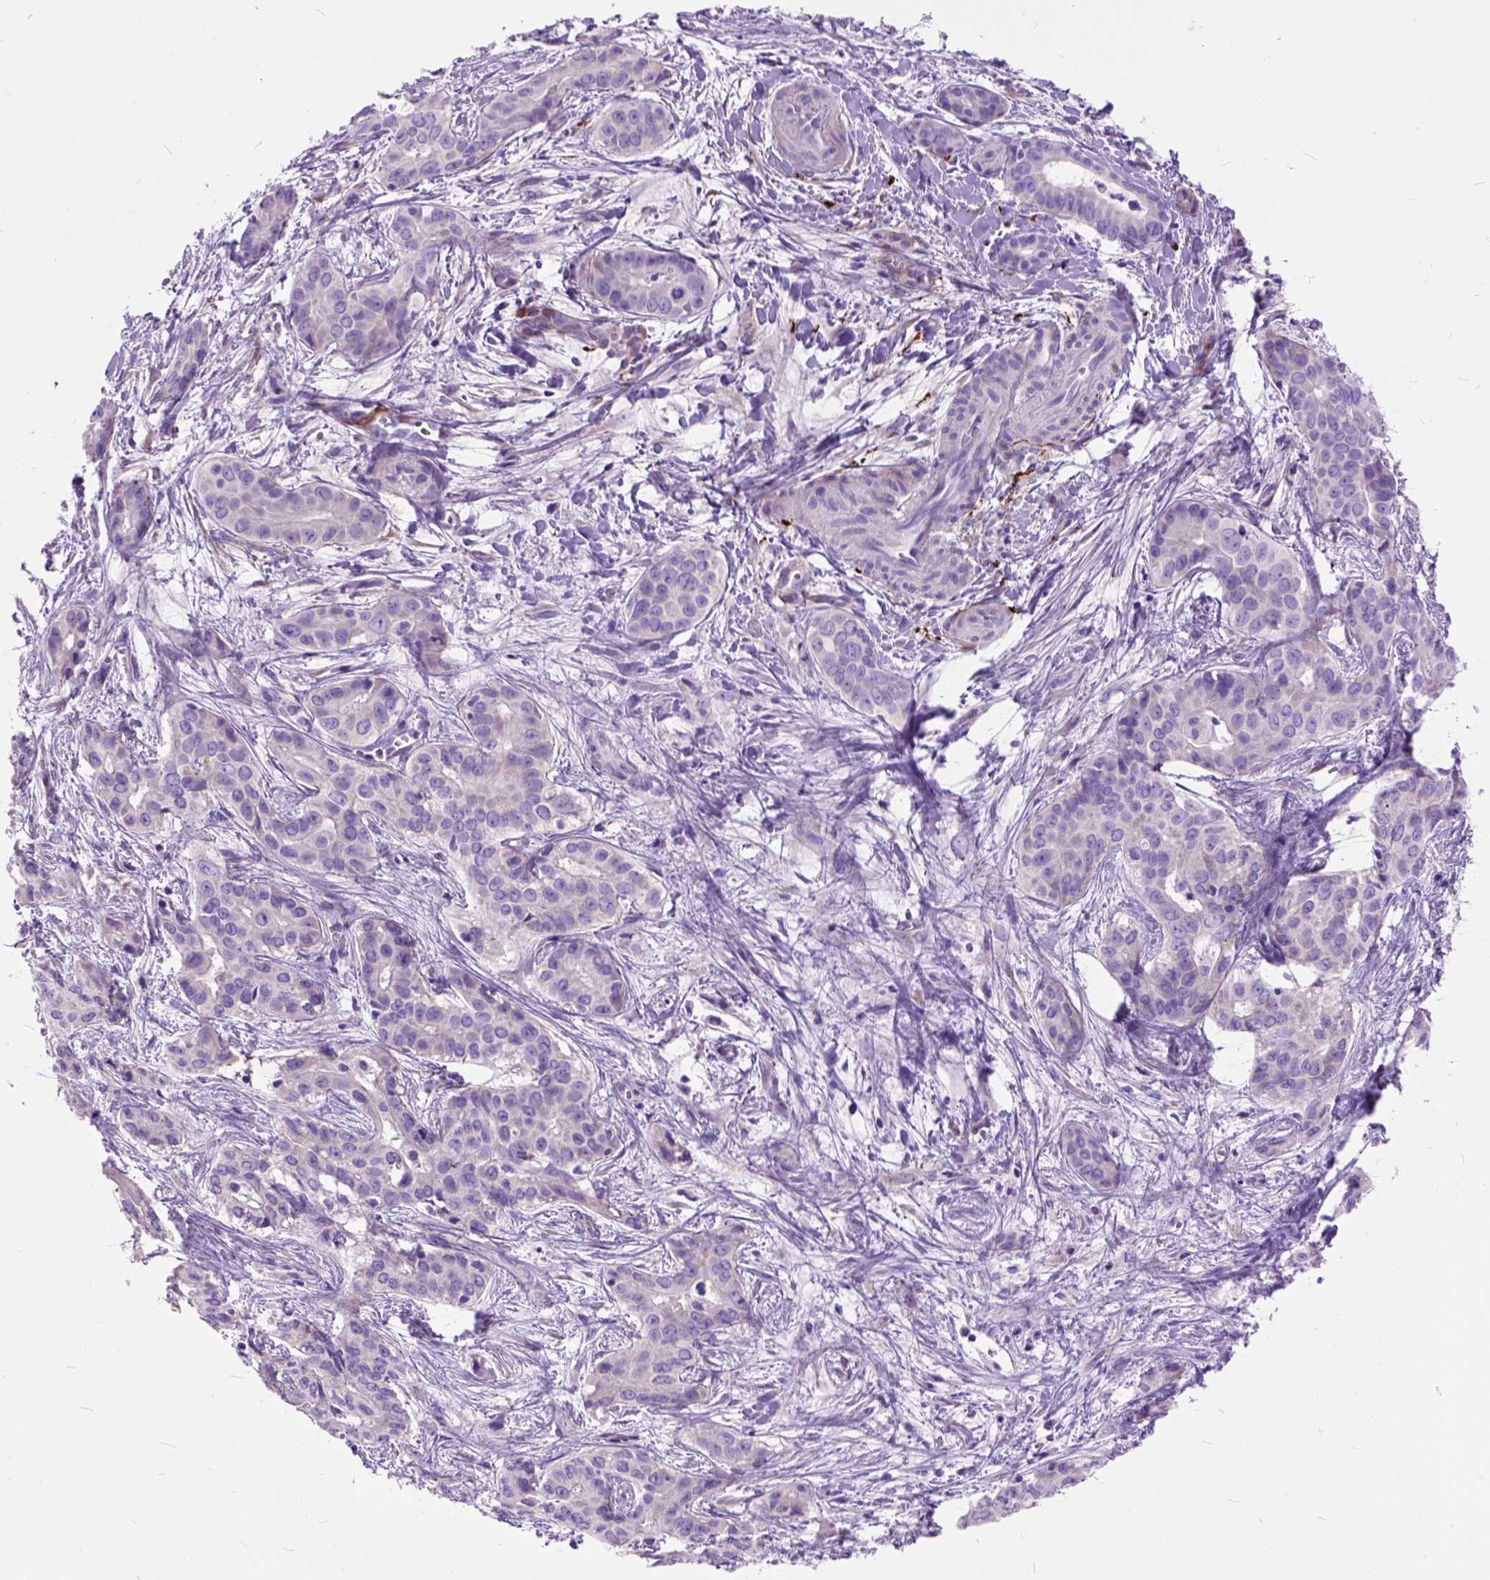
{"staining": {"intensity": "negative", "quantity": "none", "location": "none"}, "tissue": "liver cancer", "cell_type": "Tumor cells", "image_type": "cancer", "snomed": [{"axis": "morphology", "description": "Cholangiocarcinoma"}, {"axis": "topography", "description": "Liver"}], "caption": "This is a image of immunohistochemistry (IHC) staining of liver cancer, which shows no expression in tumor cells.", "gene": "MAPT", "patient": {"sex": "female", "age": 65}}